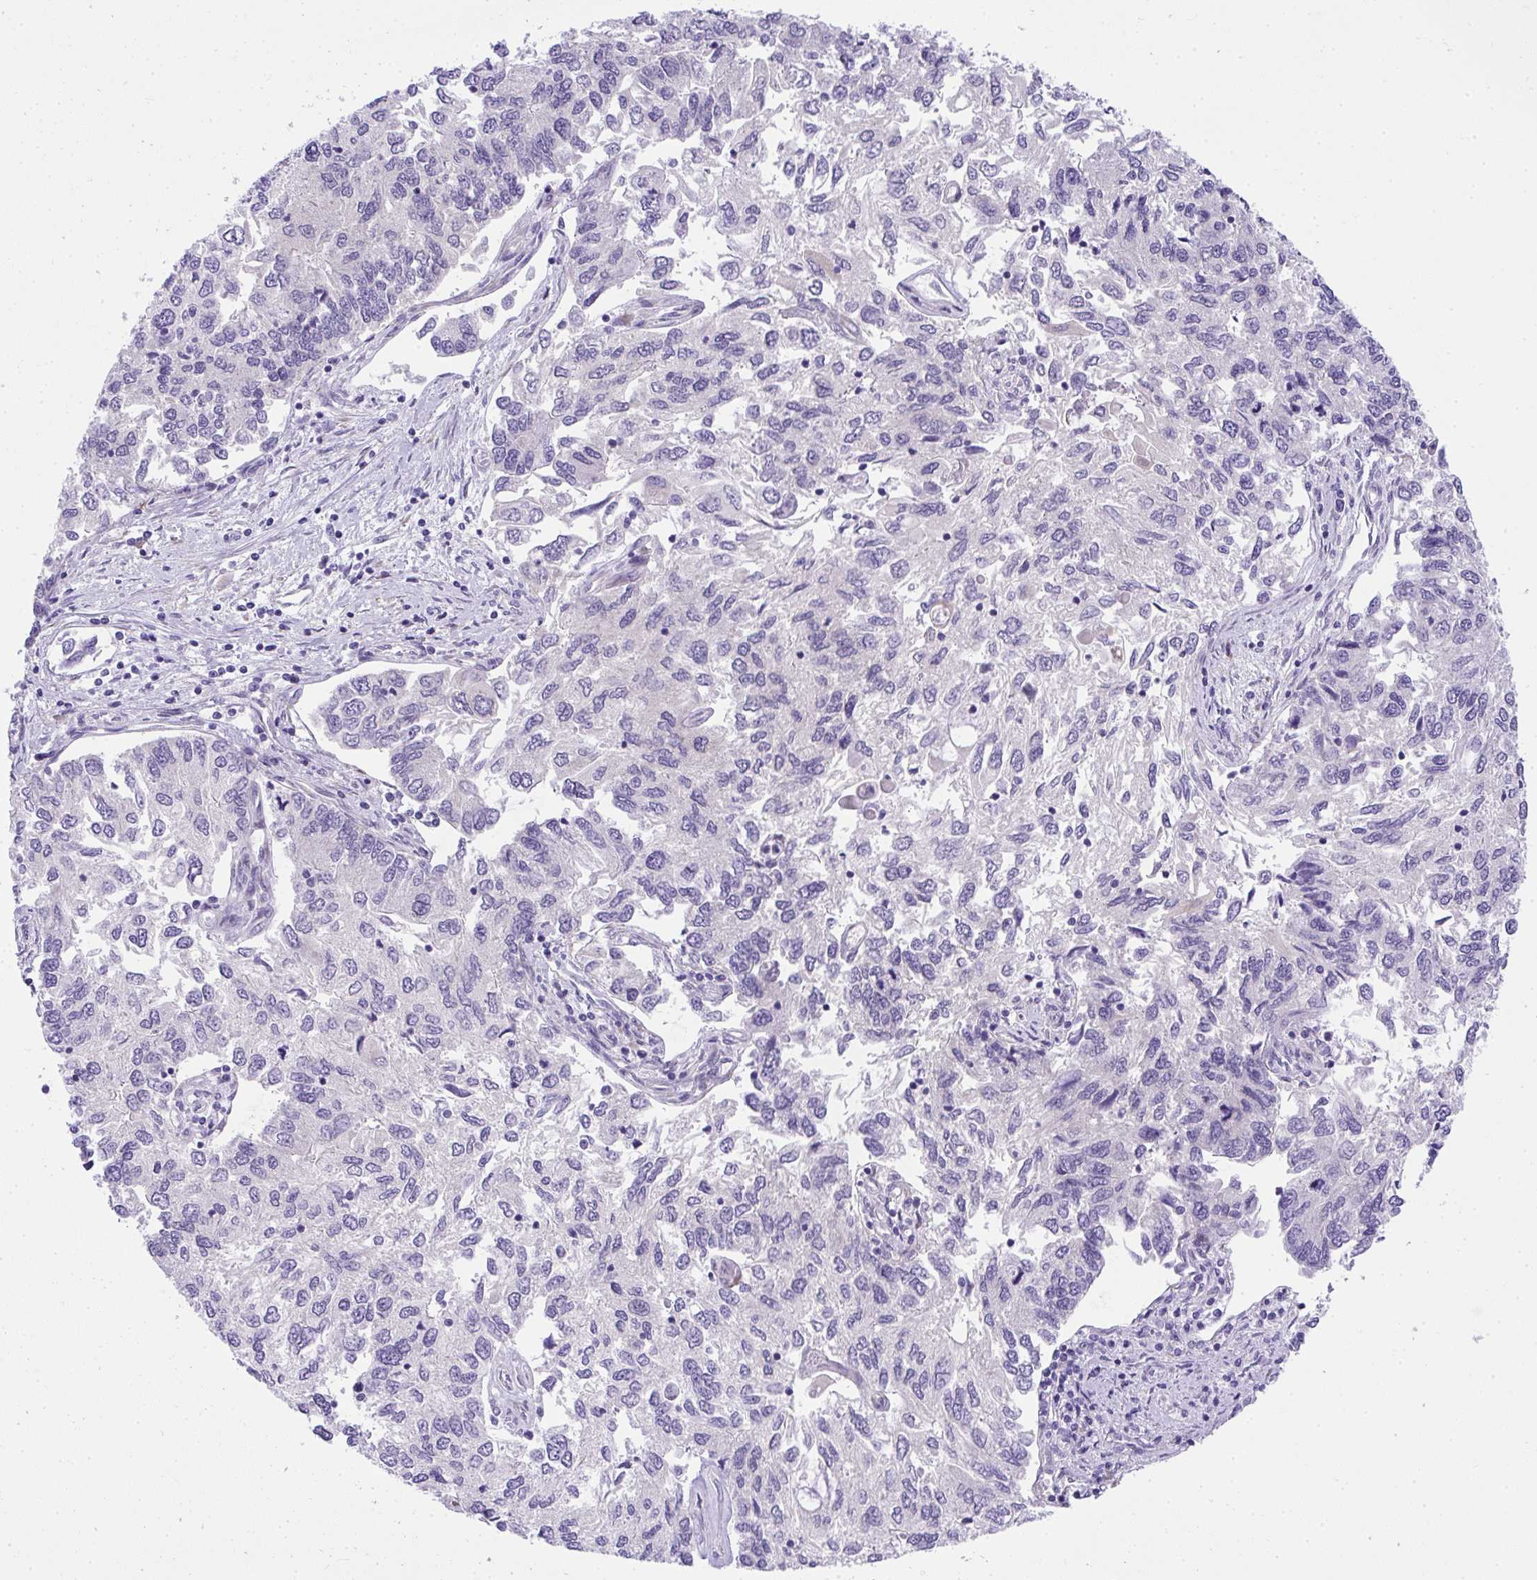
{"staining": {"intensity": "negative", "quantity": "none", "location": "none"}, "tissue": "endometrial cancer", "cell_type": "Tumor cells", "image_type": "cancer", "snomed": [{"axis": "morphology", "description": "Carcinoma, NOS"}, {"axis": "topography", "description": "Uterus"}], "caption": "Endometrial carcinoma was stained to show a protein in brown. There is no significant positivity in tumor cells. (DAB immunohistochemistry visualized using brightfield microscopy, high magnification).", "gene": "ADRA2C", "patient": {"sex": "female", "age": 76}}